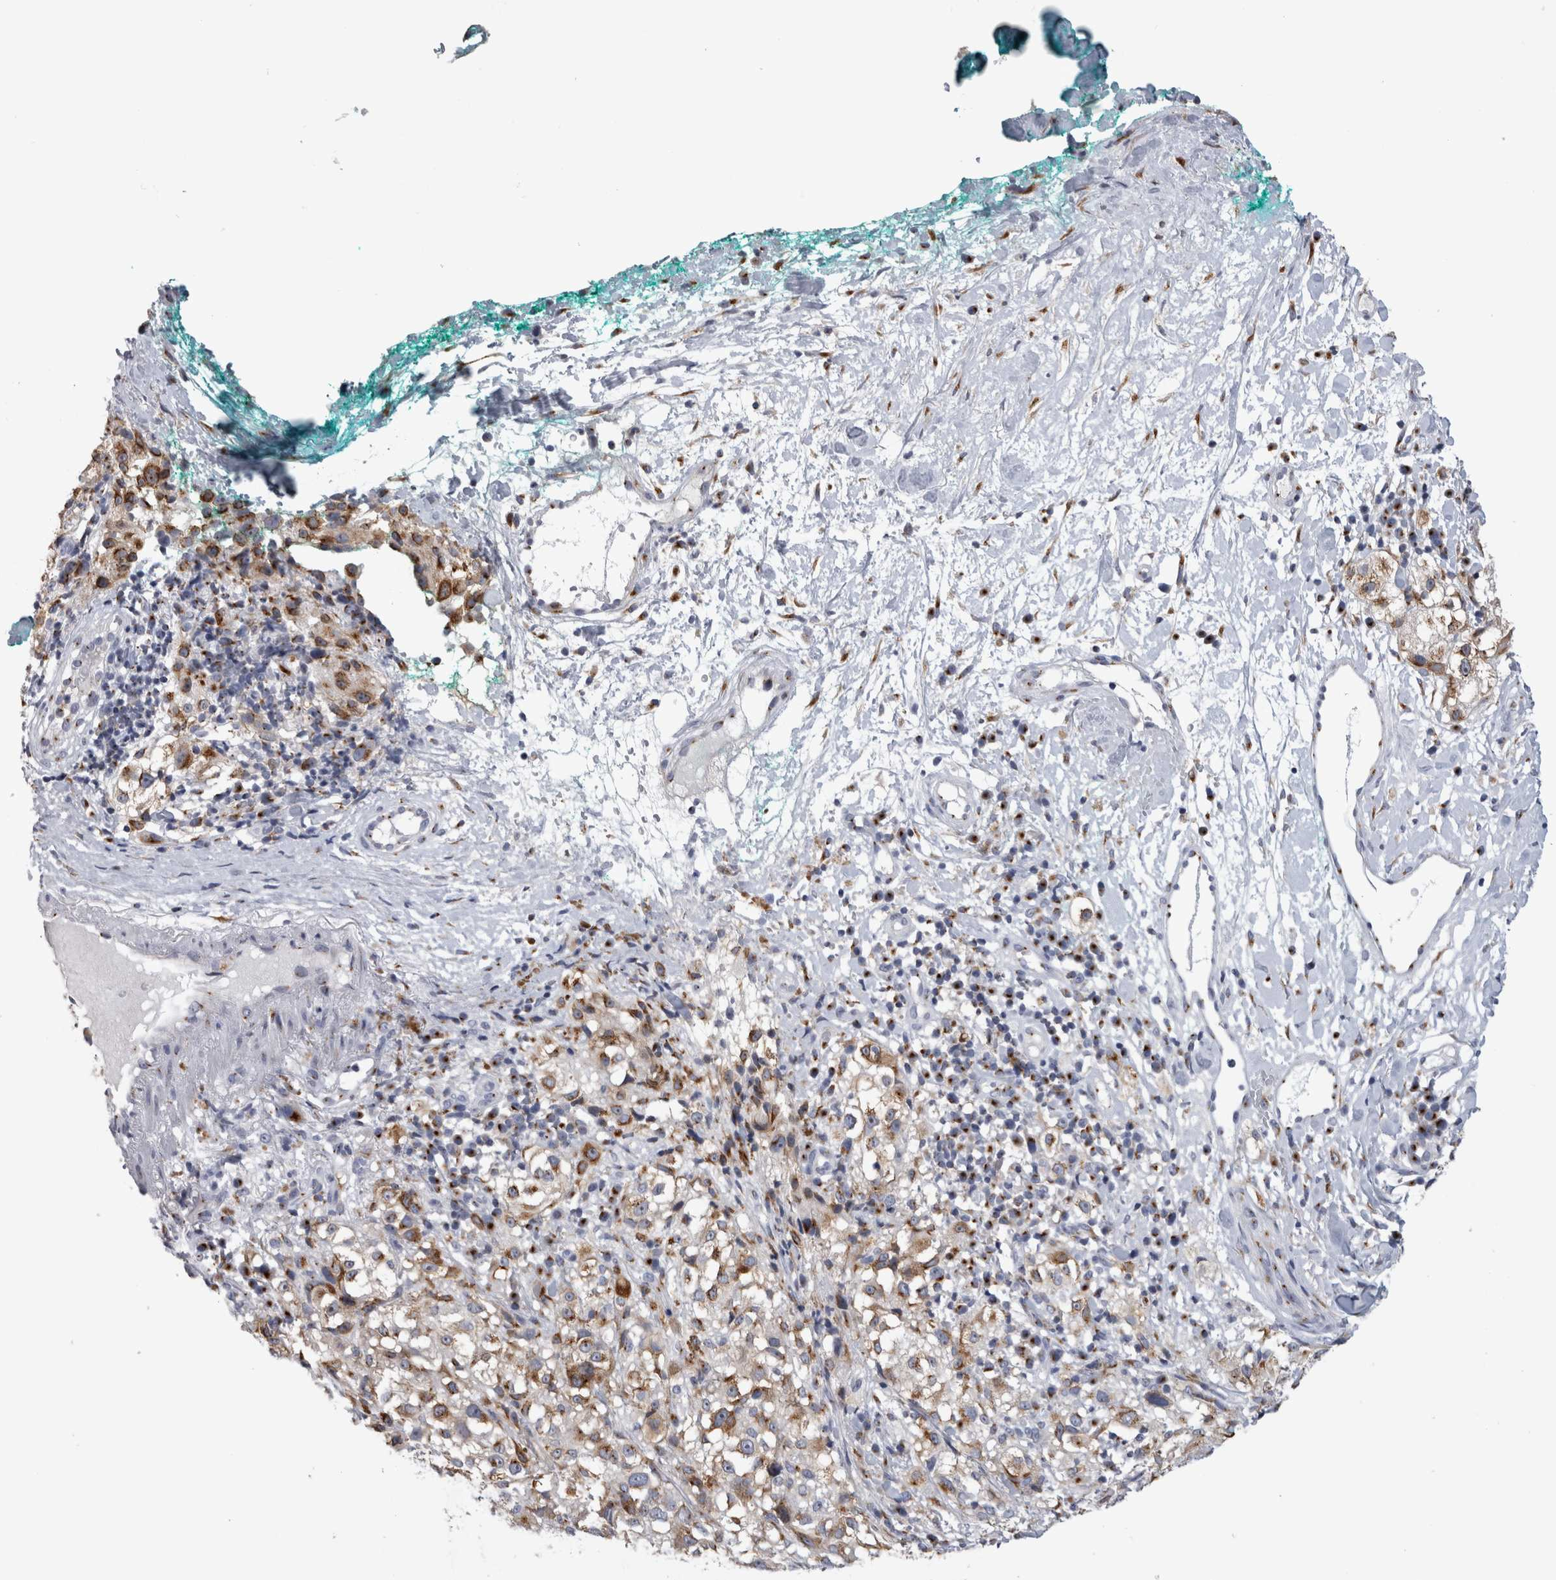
{"staining": {"intensity": "weak", "quantity": ">75%", "location": "cytoplasmic/membranous"}, "tissue": "melanoma", "cell_type": "Tumor cells", "image_type": "cancer", "snomed": [{"axis": "morphology", "description": "Necrosis, NOS"}, {"axis": "morphology", "description": "Malignant melanoma, NOS"}, {"axis": "topography", "description": "Skin"}], "caption": "Melanoma tissue reveals weak cytoplasmic/membranous staining in approximately >75% of tumor cells Nuclei are stained in blue.", "gene": "AKAP9", "patient": {"sex": "female", "age": 87}}